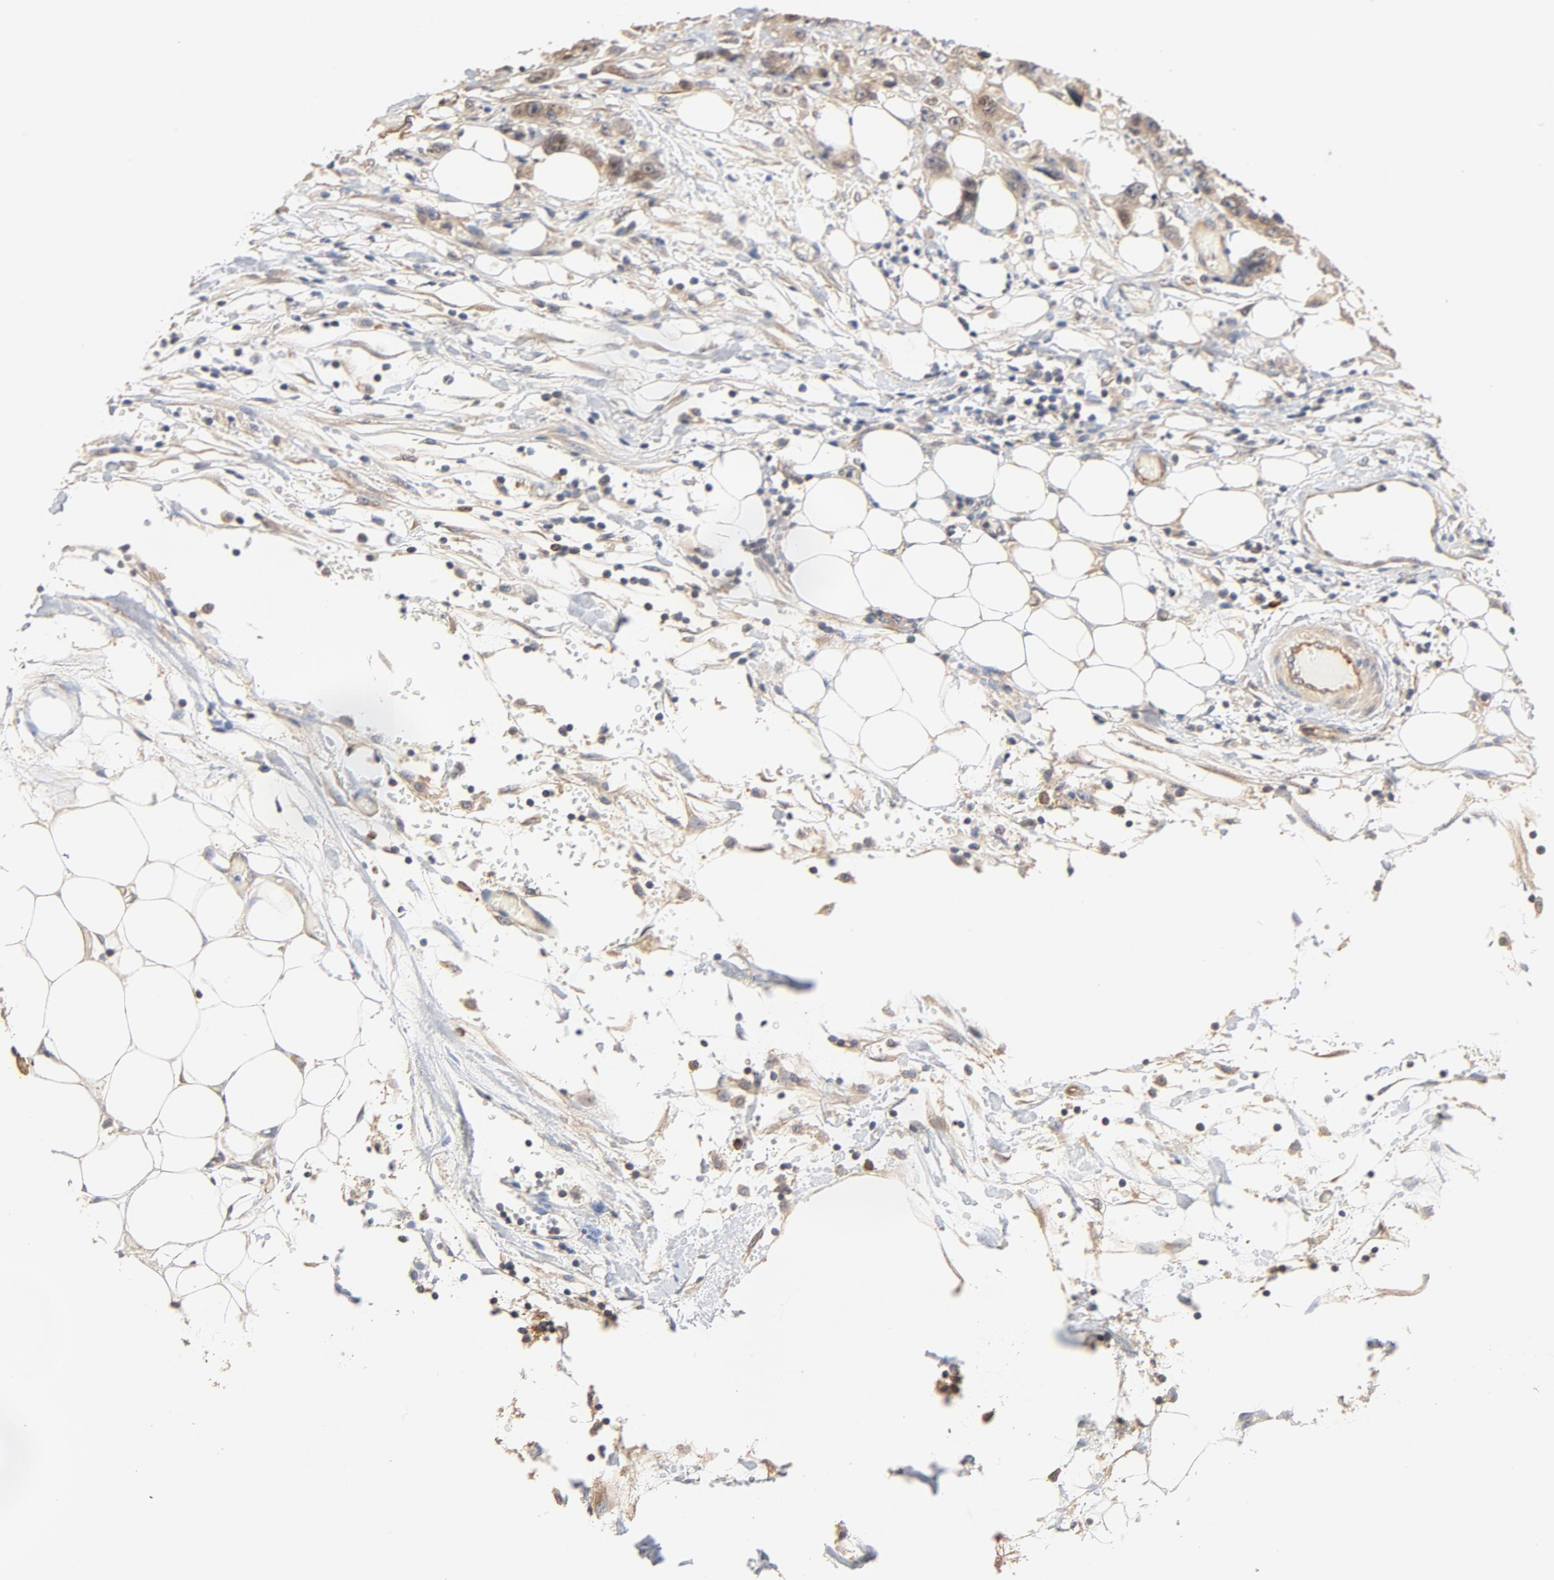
{"staining": {"intensity": "weak", "quantity": ">75%", "location": "cytoplasmic/membranous"}, "tissue": "colorectal cancer", "cell_type": "Tumor cells", "image_type": "cancer", "snomed": [{"axis": "morphology", "description": "Adenocarcinoma, NOS"}, {"axis": "topography", "description": "Colon"}], "caption": "Protein expression analysis of colorectal cancer (adenocarcinoma) reveals weak cytoplasmic/membranous staining in about >75% of tumor cells. The protein is shown in brown color, while the nuclei are stained blue.", "gene": "UBE2J1", "patient": {"sex": "female", "age": 86}}